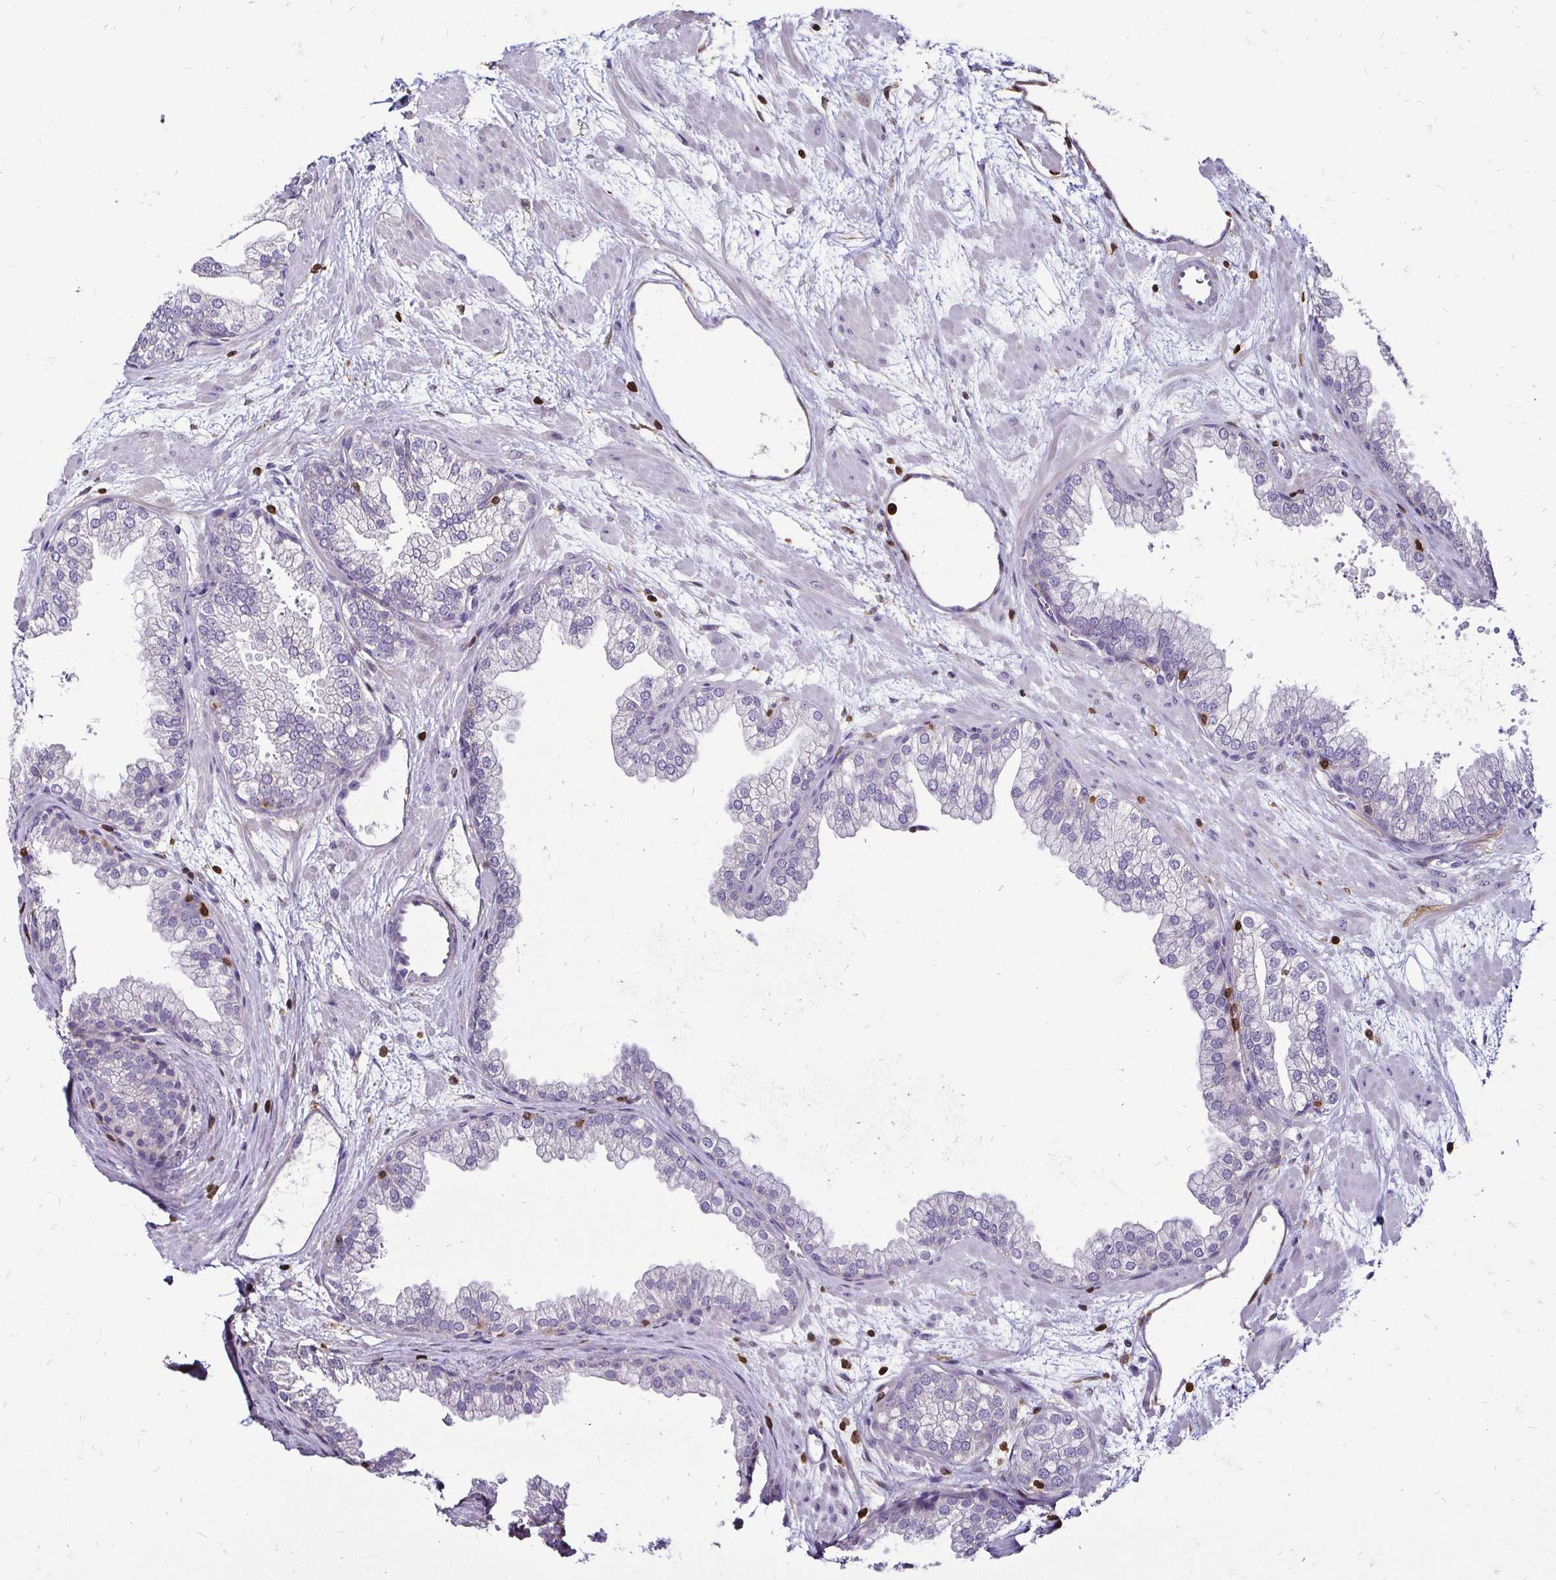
{"staining": {"intensity": "negative", "quantity": "none", "location": "none"}, "tissue": "prostate", "cell_type": "Glandular cells", "image_type": "normal", "snomed": [{"axis": "morphology", "description": "Normal tissue, NOS"}, {"axis": "topography", "description": "Prostate"}], "caption": "IHC of unremarkable human prostate exhibits no positivity in glandular cells.", "gene": "ZFP1", "patient": {"sex": "male", "age": 37}}